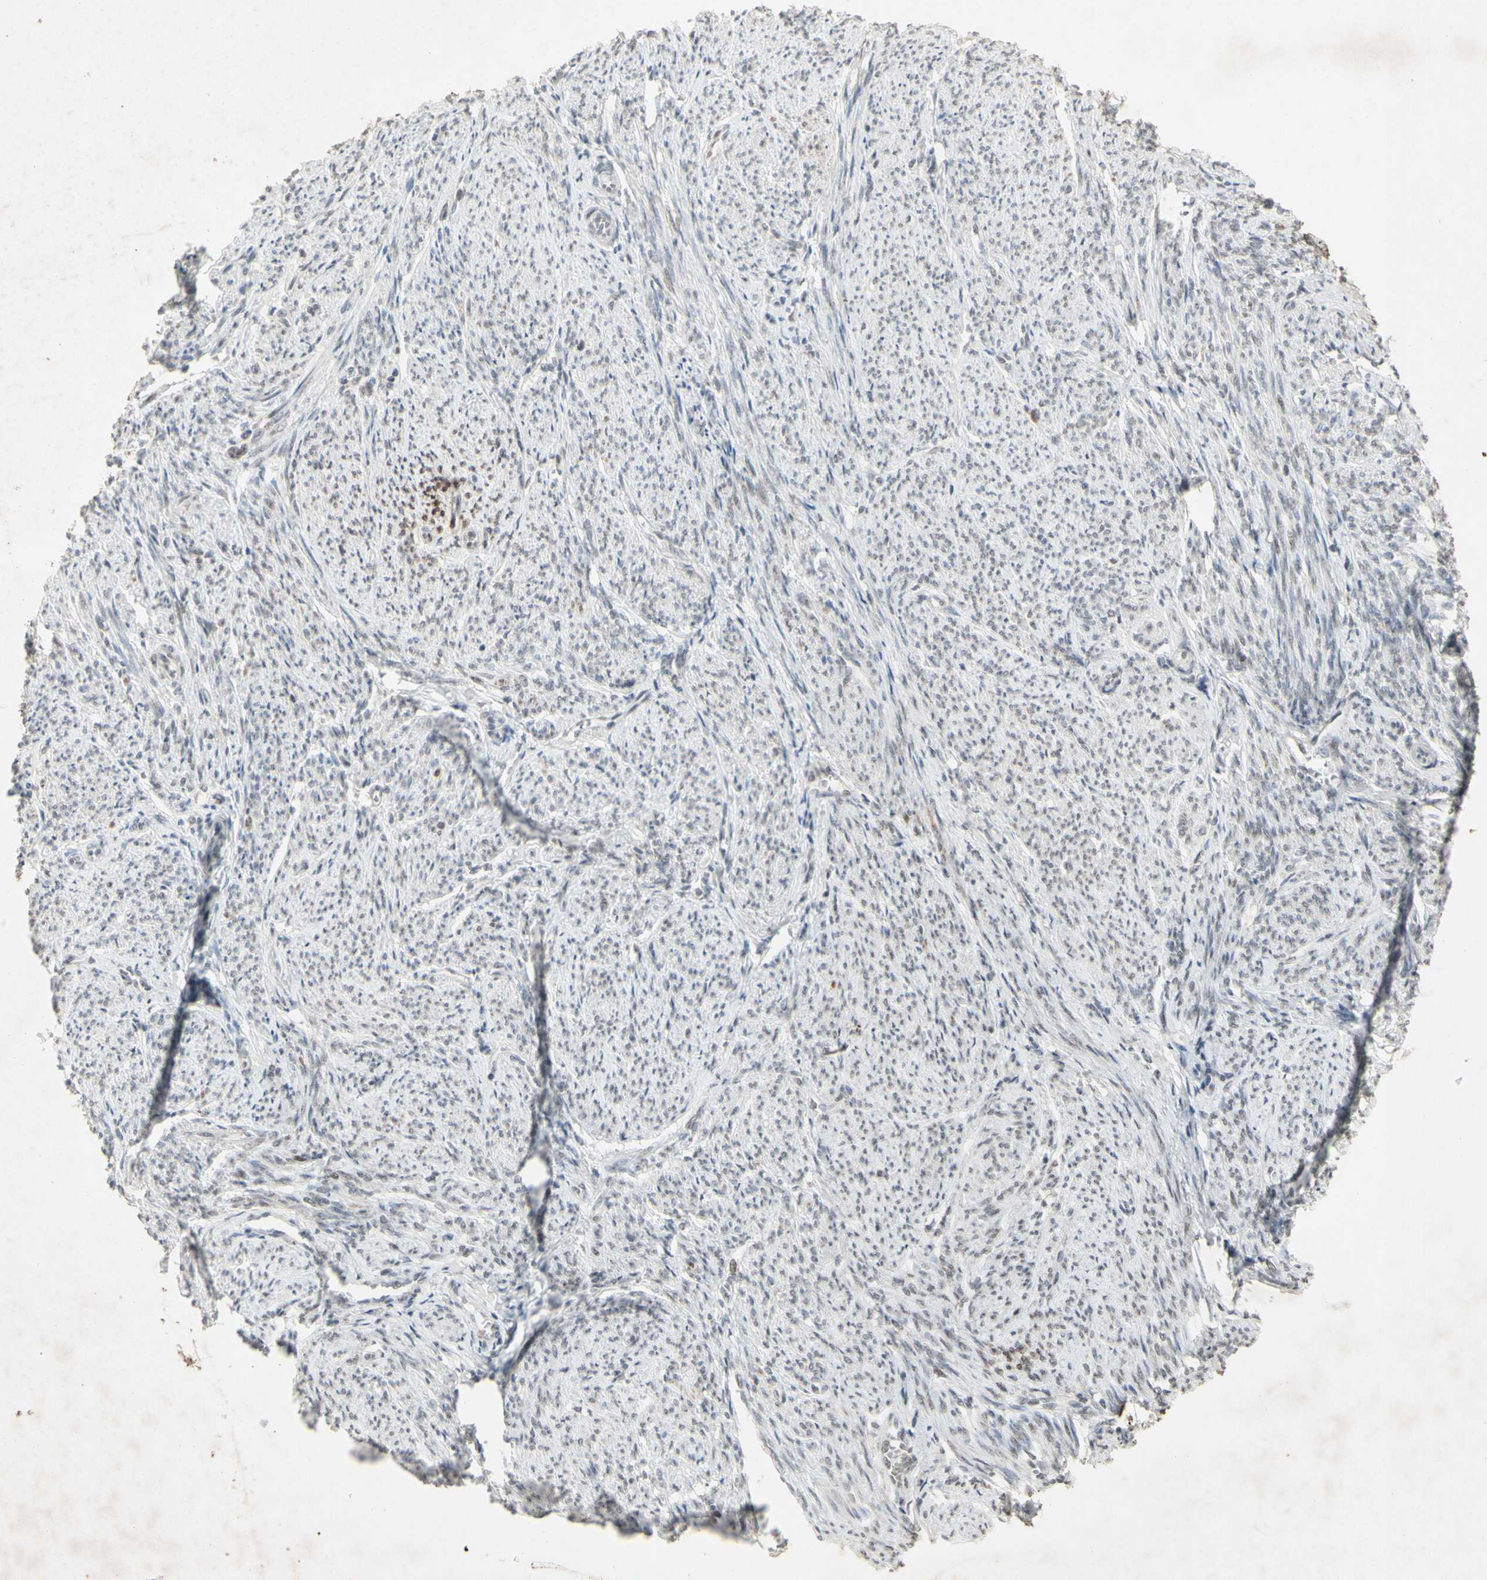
{"staining": {"intensity": "weak", "quantity": "<25%", "location": "nuclear"}, "tissue": "smooth muscle", "cell_type": "Smooth muscle cells", "image_type": "normal", "snomed": [{"axis": "morphology", "description": "Normal tissue, NOS"}, {"axis": "topography", "description": "Smooth muscle"}], "caption": "High magnification brightfield microscopy of benign smooth muscle stained with DAB (3,3'-diaminobenzidine) (brown) and counterstained with hematoxylin (blue): smooth muscle cells show no significant expression.", "gene": "CENPB", "patient": {"sex": "female", "age": 65}}